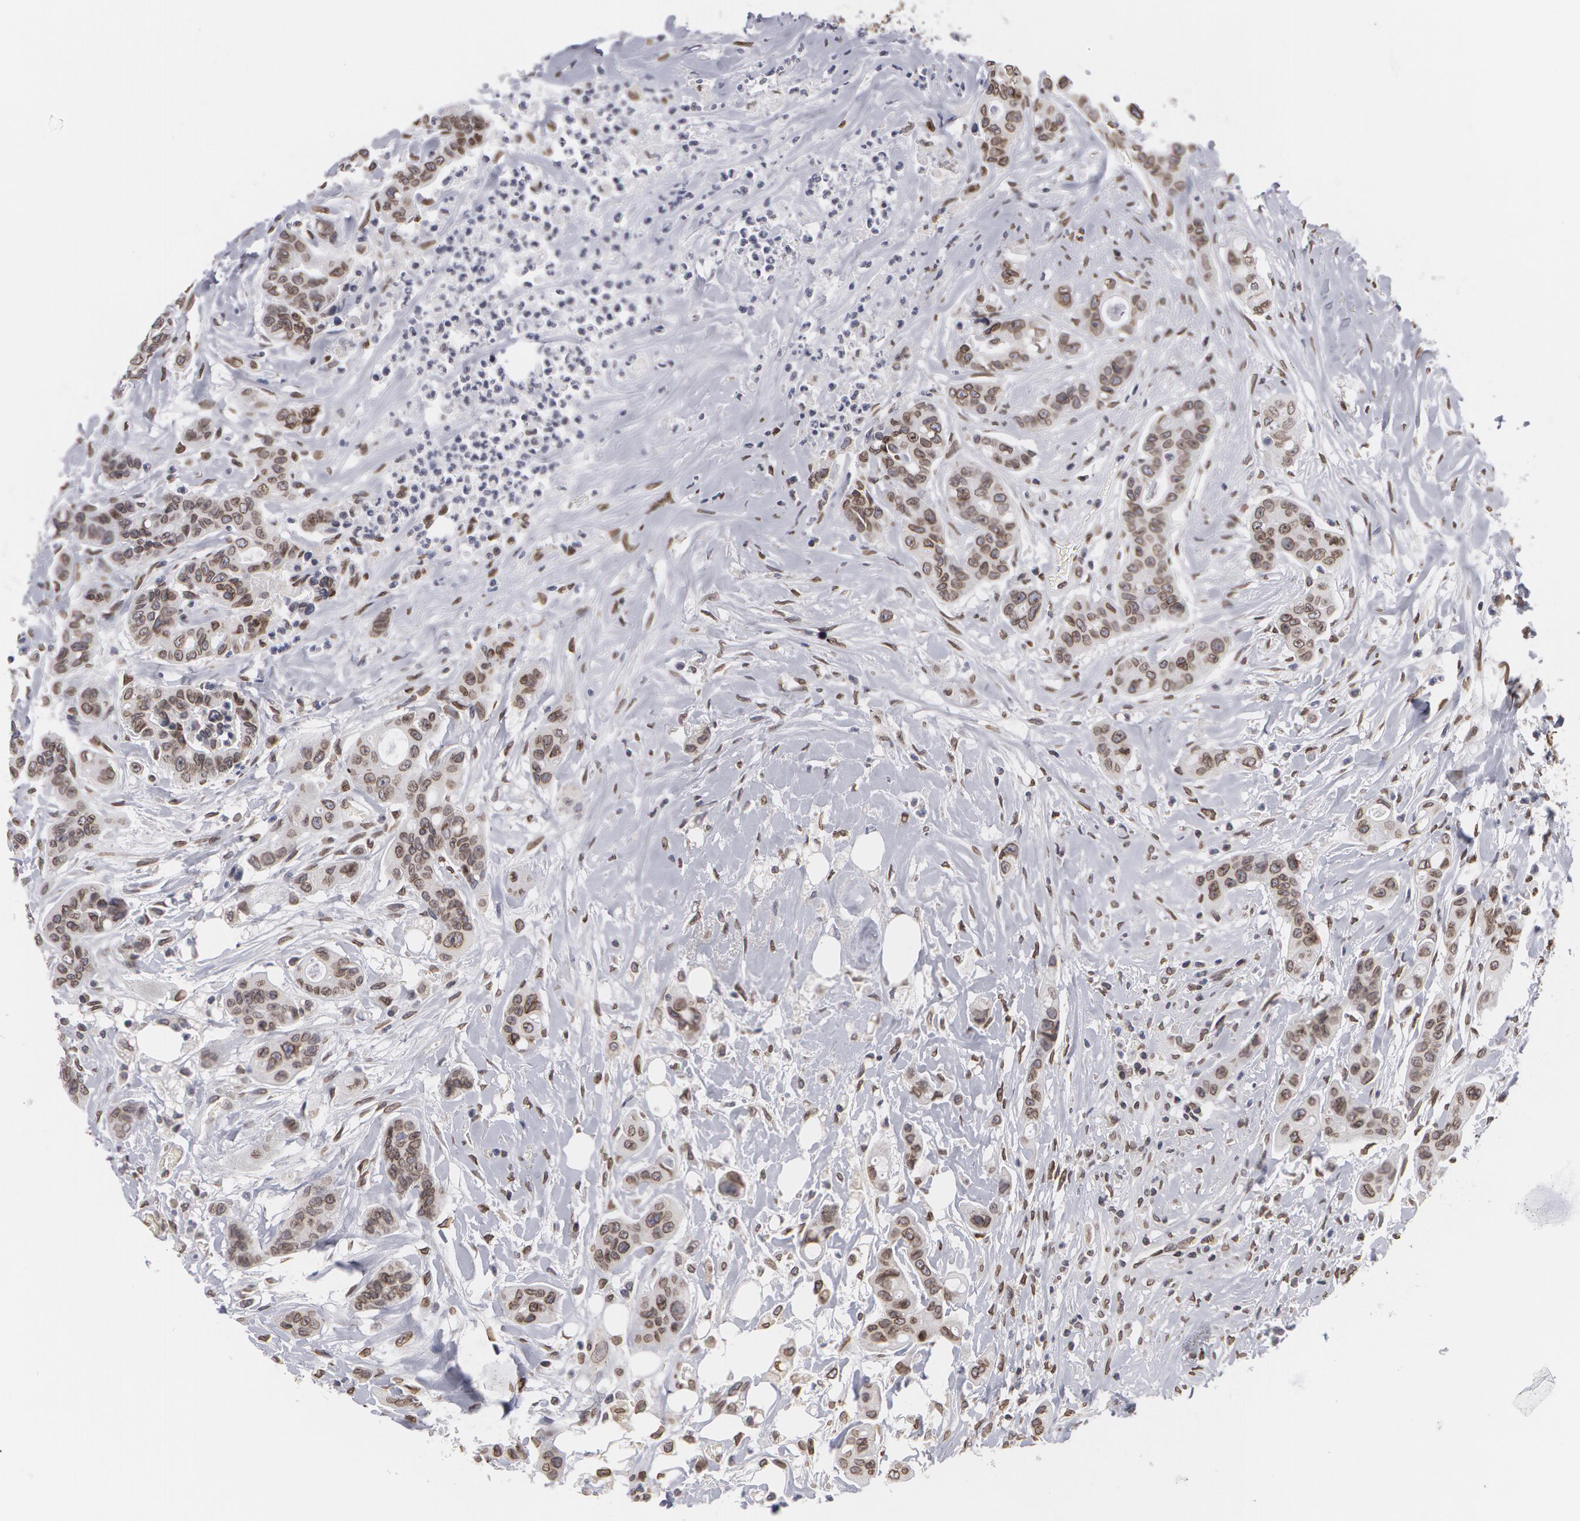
{"staining": {"intensity": "weak", "quantity": ">75%", "location": "nuclear"}, "tissue": "colorectal cancer", "cell_type": "Tumor cells", "image_type": "cancer", "snomed": [{"axis": "morphology", "description": "Adenocarcinoma, NOS"}, {"axis": "topography", "description": "Colon"}], "caption": "Tumor cells reveal low levels of weak nuclear positivity in approximately >75% of cells in colorectal adenocarcinoma.", "gene": "EMD", "patient": {"sex": "female", "age": 70}}